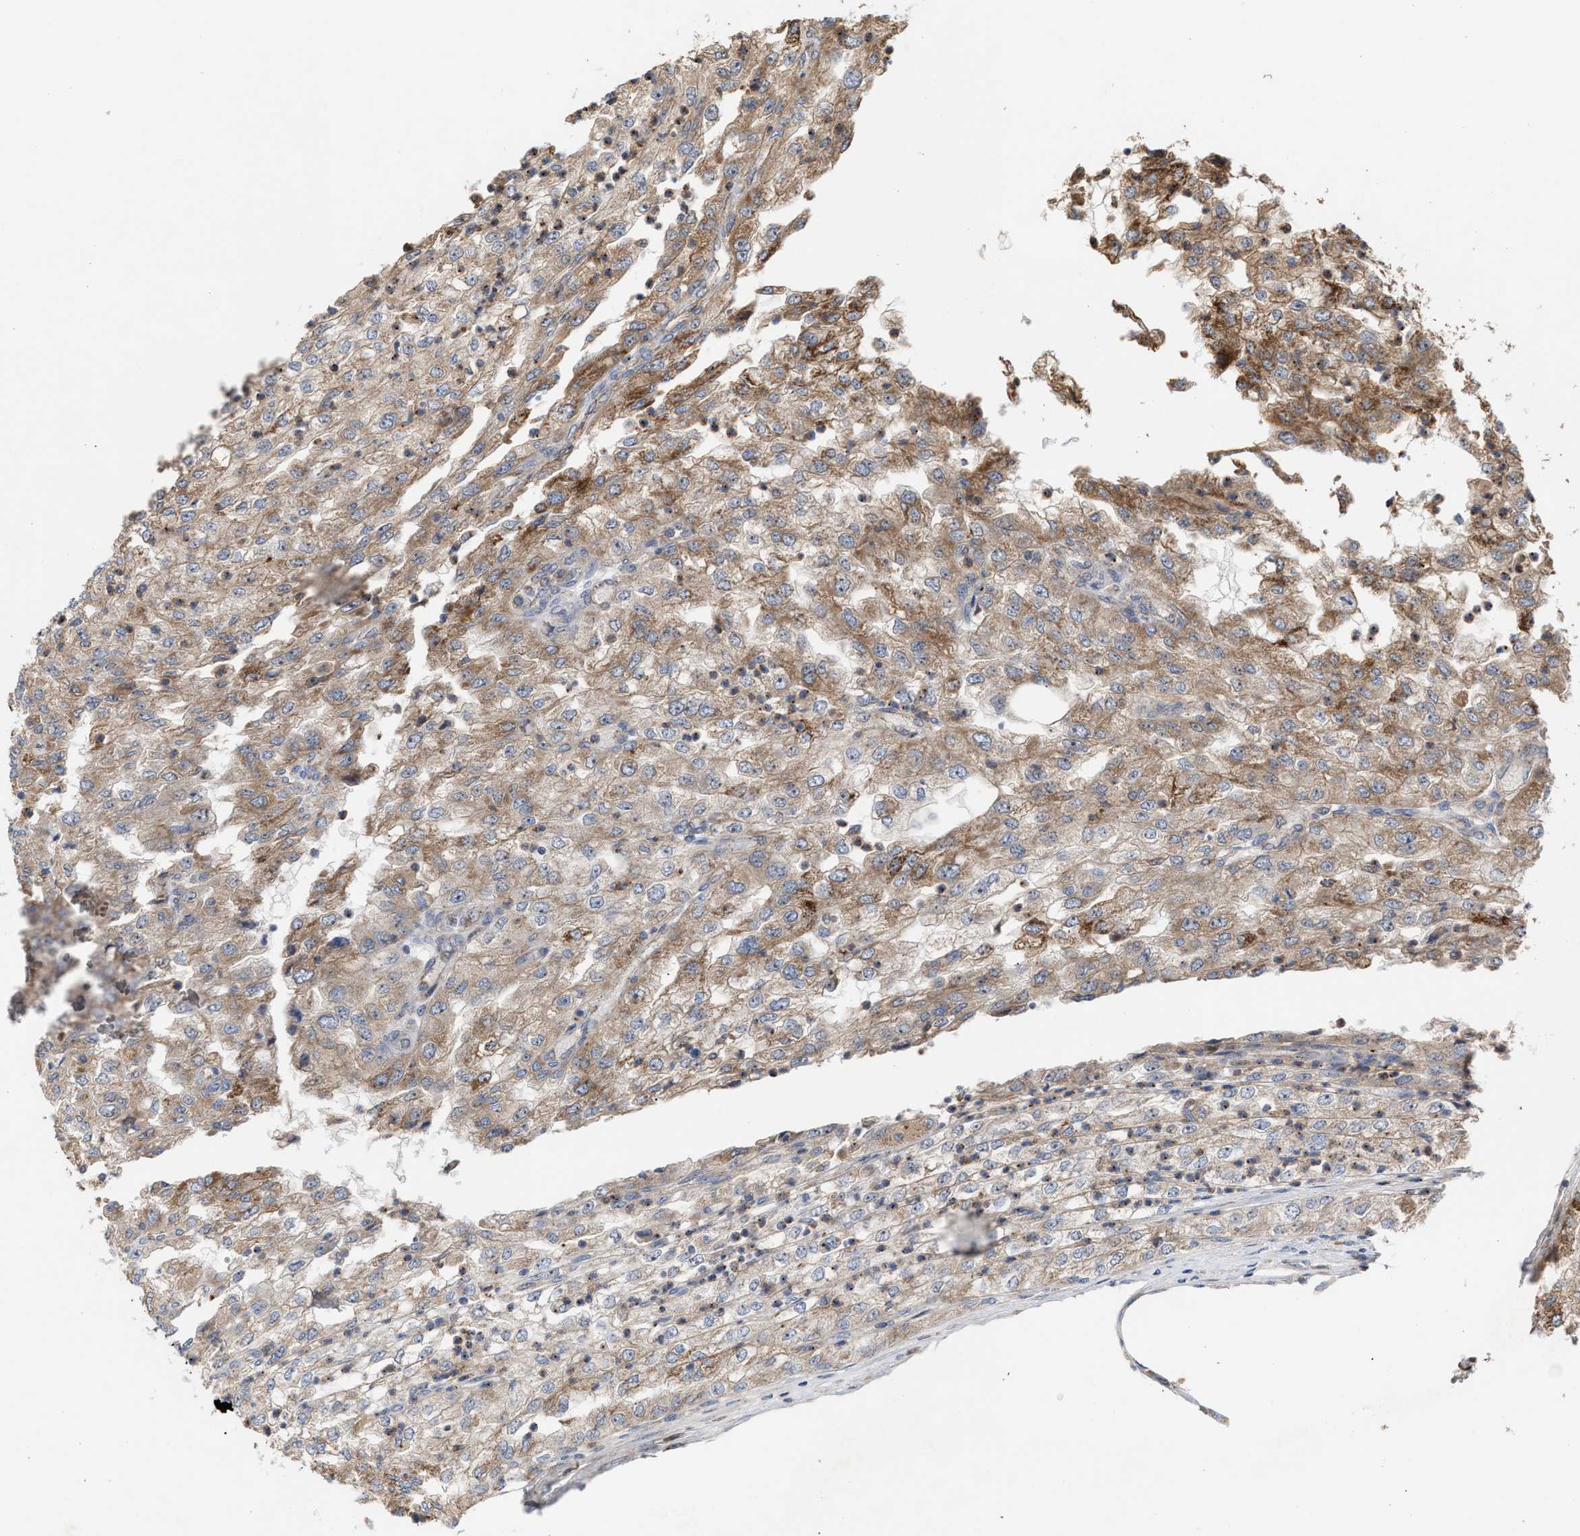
{"staining": {"intensity": "moderate", "quantity": ">75%", "location": "cytoplasmic/membranous"}, "tissue": "renal cancer", "cell_type": "Tumor cells", "image_type": "cancer", "snomed": [{"axis": "morphology", "description": "Adenocarcinoma, NOS"}, {"axis": "topography", "description": "Kidney"}], "caption": "Human renal cancer stained with a protein marker demonstrates moderate staining in tumor cells.", "gene": "EXOSC2", "patient": {"sex": "female", "age": 54}}